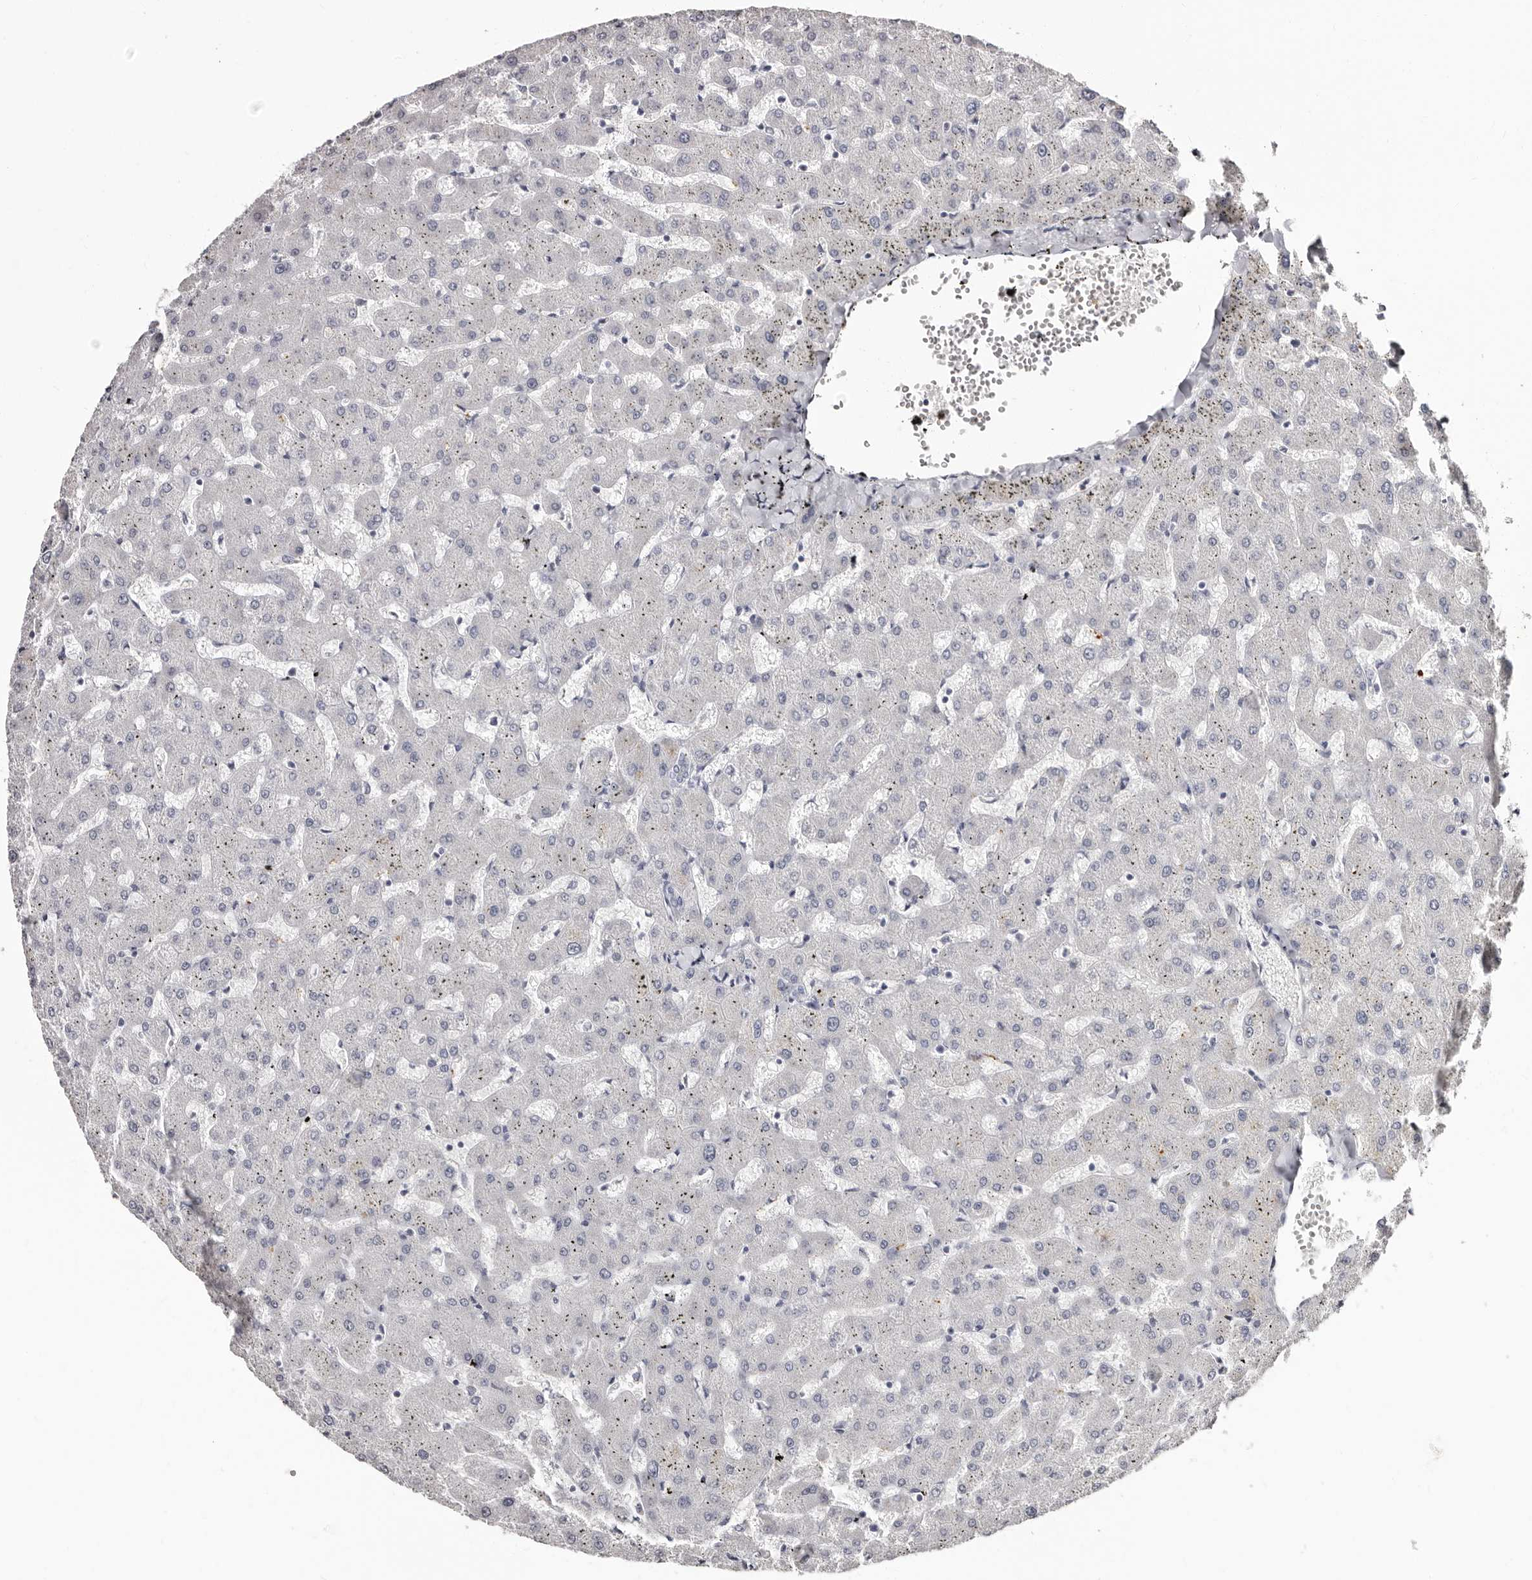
{"staining": {"intensity": "negative", "quantity": "none", "location": "none"}, "tissue": "liver", "cell_type": "Cholangiocytes", "image_type": "normal", "snomed": [{"axis": "morphology", "description": "Normal tissue, NOS"}, {"axis": "topography", "description": "Liver"}], "caption": "There is no significant positivity in cholangiocytes of liver.", "gene": "TBC1D22B", "patient": {"sex": "female", "age": 63}}